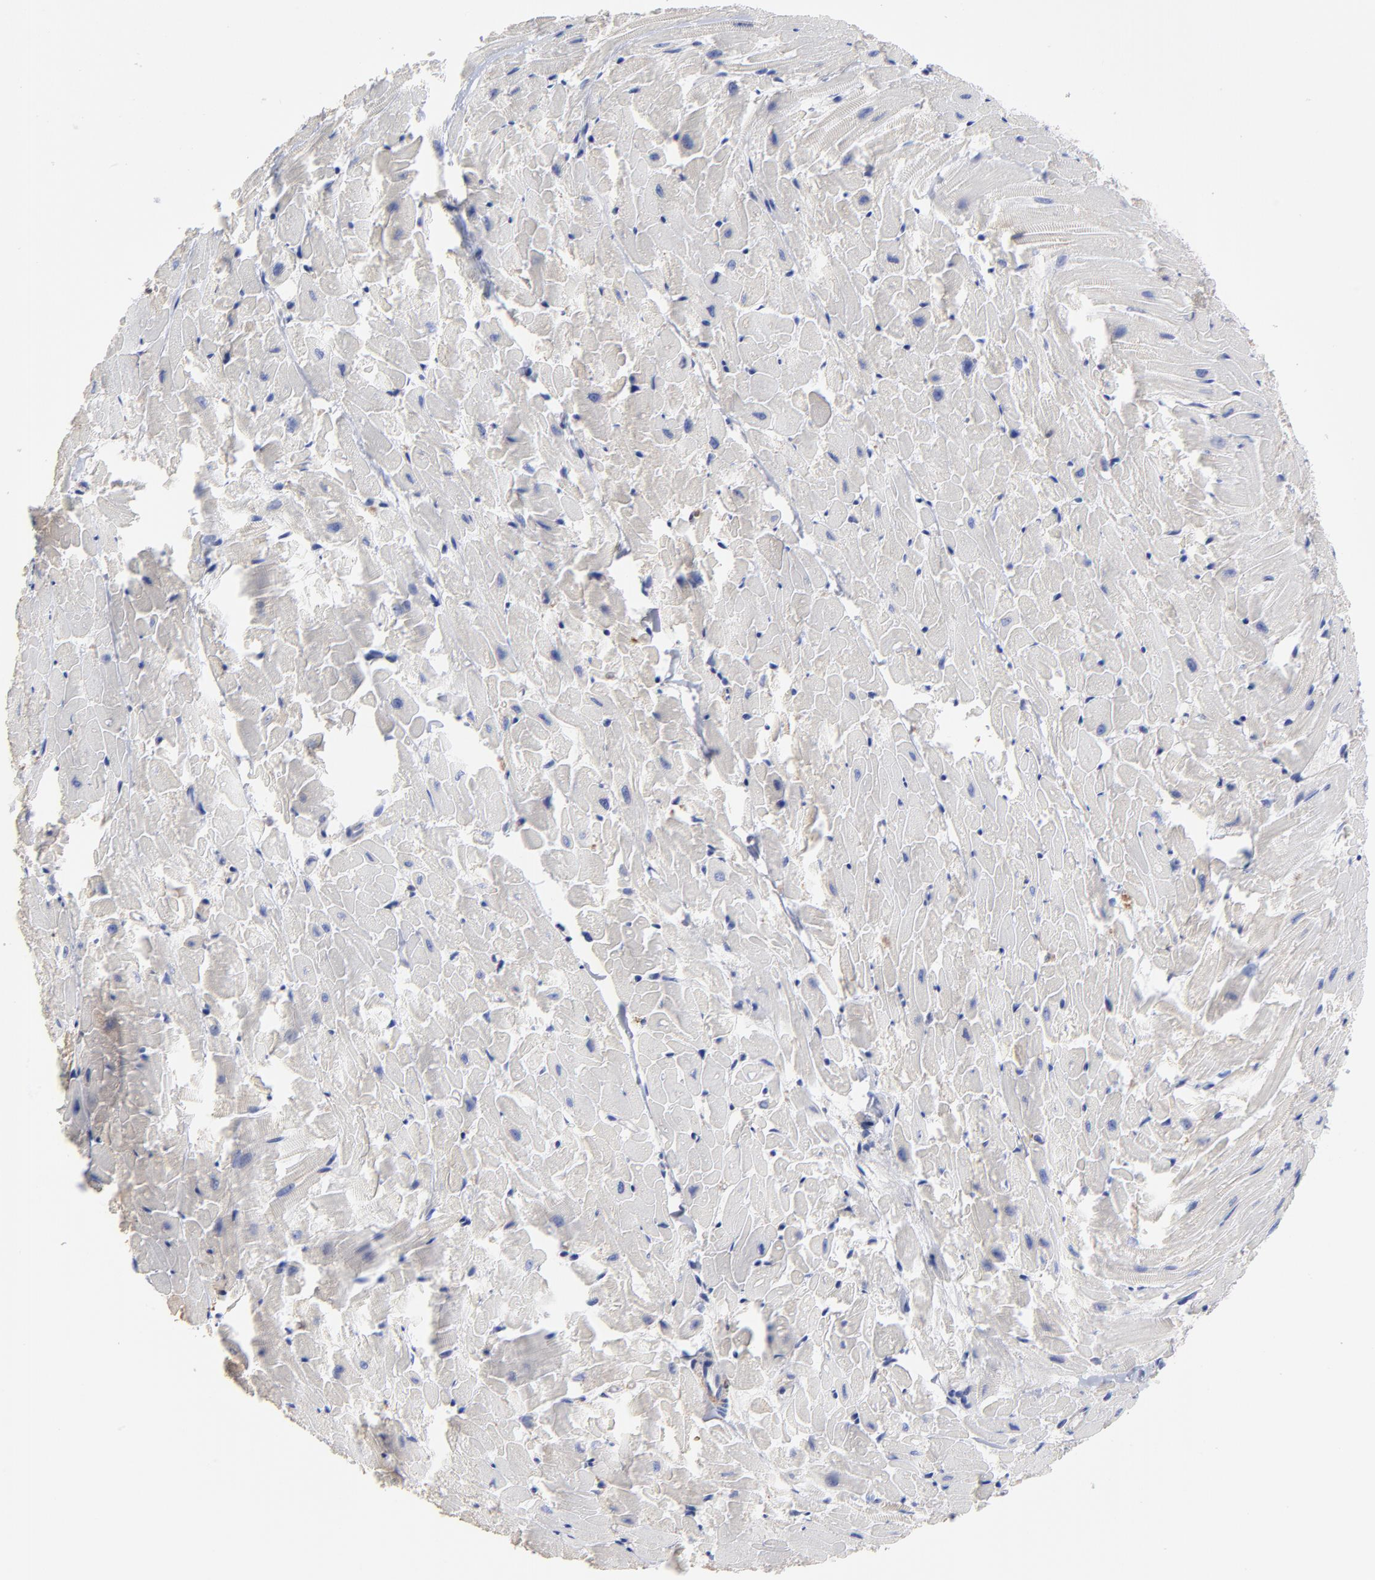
{"staining": {"intensity": "negative", "quantity": "none", "location": "none"}, "tissue": "heart muscle", "cell_type": "Cardiomyocytes", "image_type": "normal", "snomed": [{"axis": "morphology", "description": "Normal tissue, NOS"}, {"axis": "topography", "description": "Heart"}], "caption": "Protein analysis of normal heart muscle demonstrates no significant staining in cardiomyocytes.", "gene": "ASL", "patient": {"sex": "female", "age": 19}}